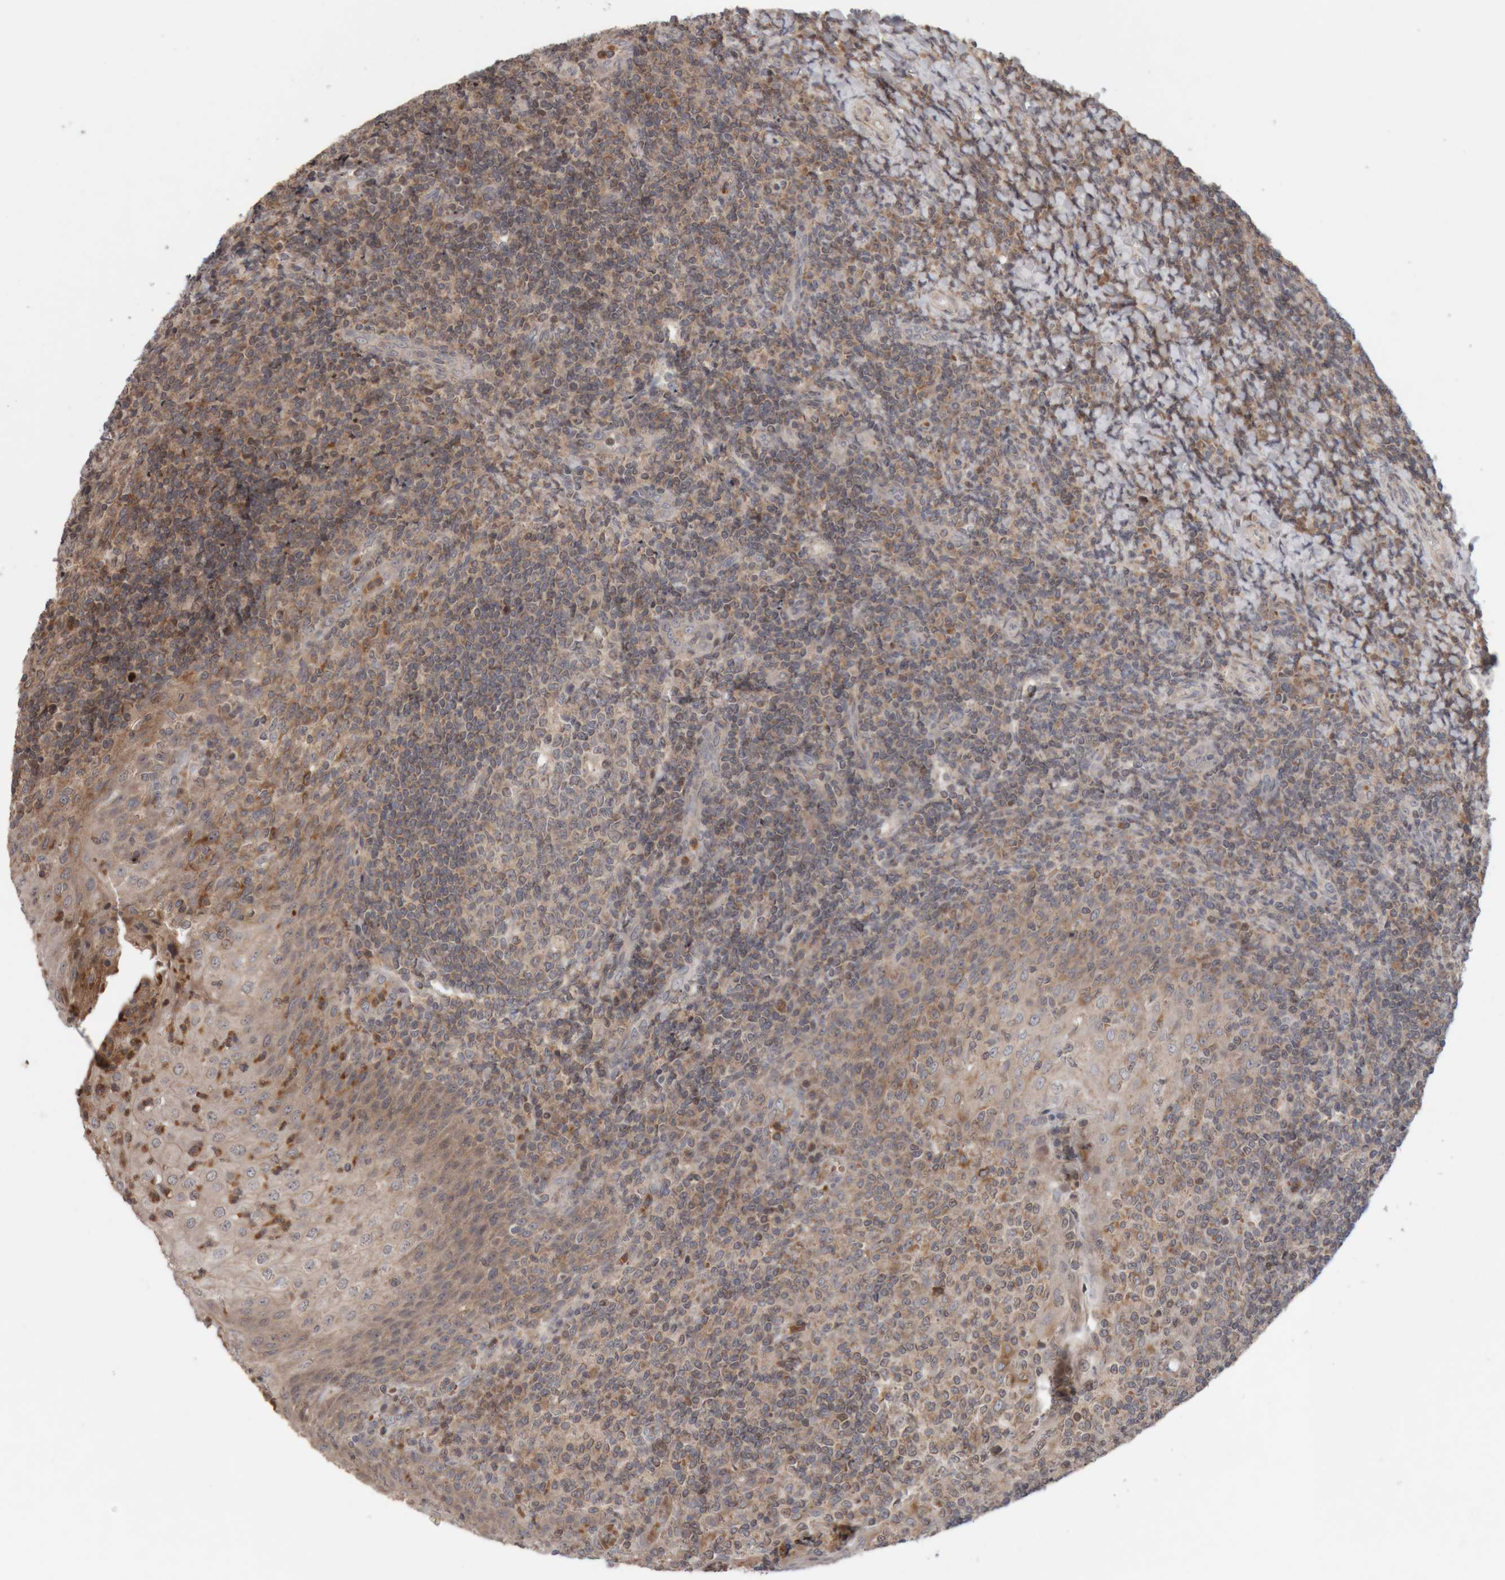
{"staining": {"intensity": "moderate", "quantity": "<25%", "location": "cytoplasmic/membranous"}, "tissue": "tonsil", "cell_type": "Germinal center cells", "image_type": "normal", "snomed": [{"axis": "morphology", "description": "Normal tissue, NOS"}, {"axis": "topography", "description": "Tonsil"}], "caption": "Immunohistochemical staining of benign human tonsil reveals low levels of moderate cytoplasmic/membranous expression in approximately <25% of germinal center cells.", "gene": "KIF21B", "patient": {"sex": "female", "age": 19}}